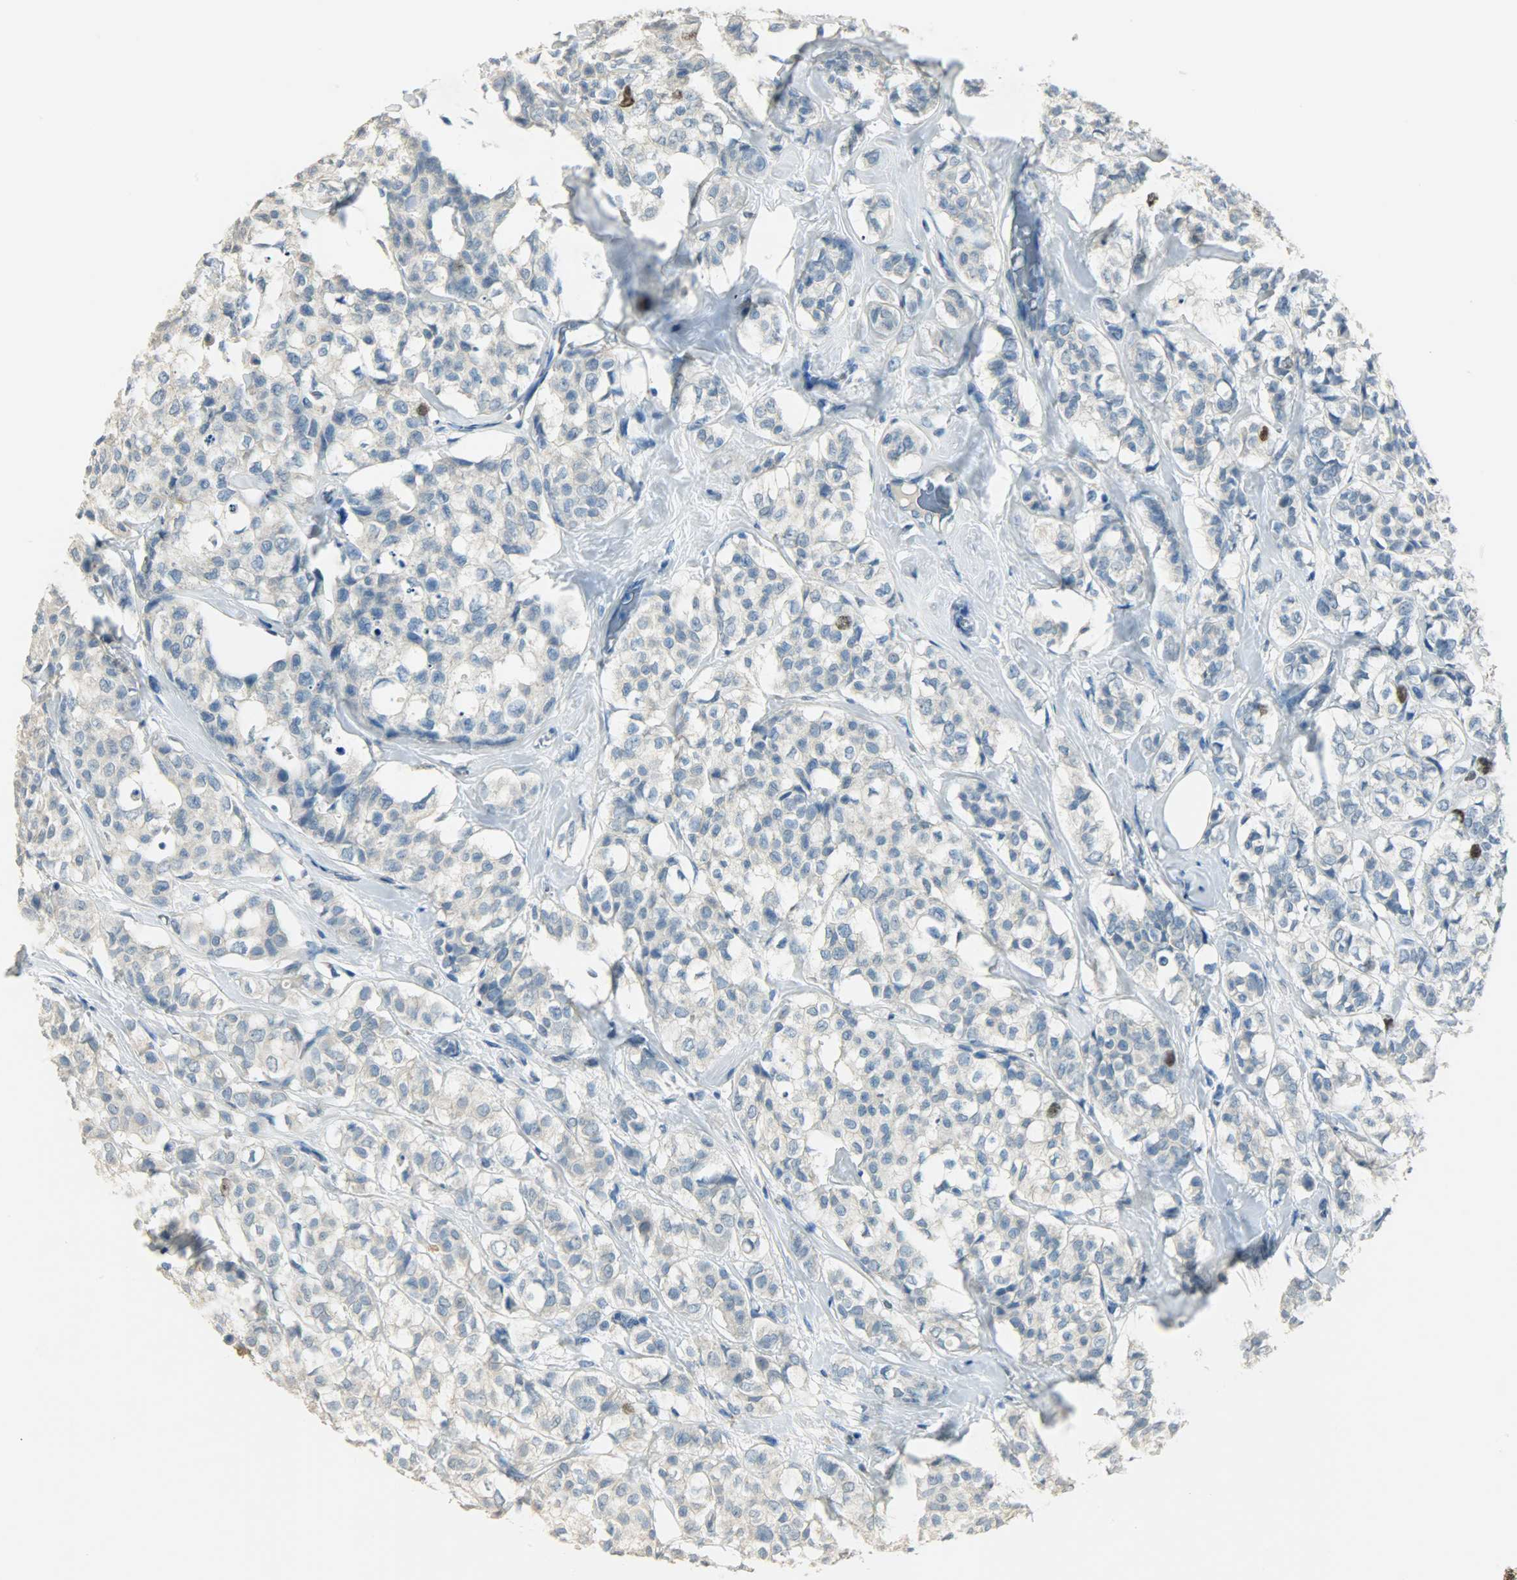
{"staining": {"intensity": "strong", "quantity": "<25%", "location": "nuclear"}, "tissue": "breast cancer", "cell_type": "Tumor cells", "image_type": "cancer", "snomed": [{"axis": "morphology", "description": "Lobular carcinoma"}, {"axis": "topography", "description": "Breast"}], "caption": "Immunohistochemical staining of human breast cancer (lobular carcinoma) reveals medium levels of strong nuclear positivity in about <25% of tumor cells. The protein is stained brown, and the nuclei are stained in blue (DAB (3,3'-diaminobenzidine) IHC with brightfield microscopy, high magnification).", "gene": "TPX2", "patient": {"sex": "female", "age": 60}}